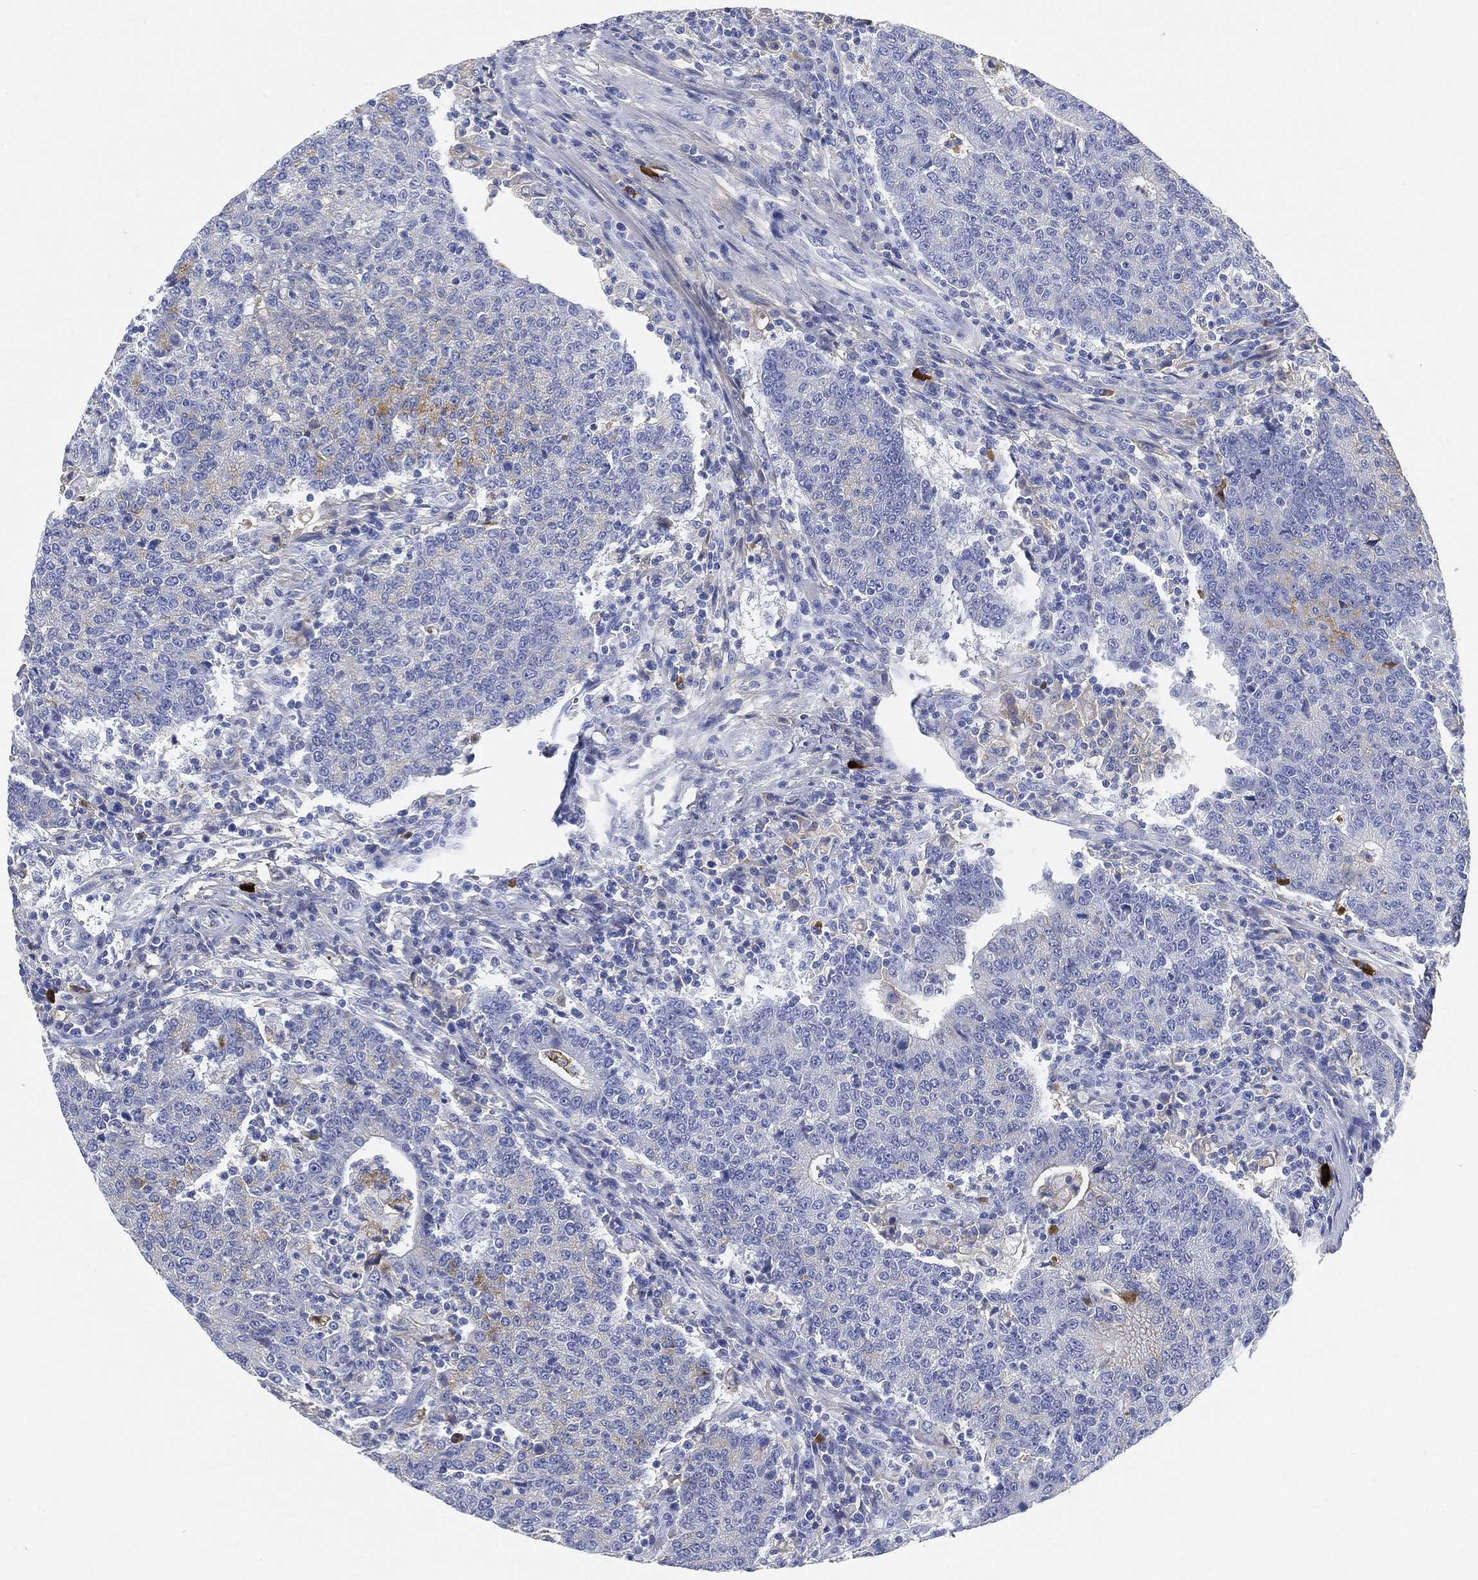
{"staining": {"intensity": "negative", "quantity": "none", "location": "none"}, "tissue": "colorectal cancer", "cell_type": "Tumor cells", "image_type": "cancer", "snomed": [{"axis": "morphology", "description": "Adenocarcinoma, NOS"}, {"axis": "topography", "description": "Colon"}], "caption": "Tumor cells are negative for protein expression in human colorectal cancer (adenocarcinoma).", "gene": "IGLV6-57", "patient": {"sex": "female", "age": 75}}